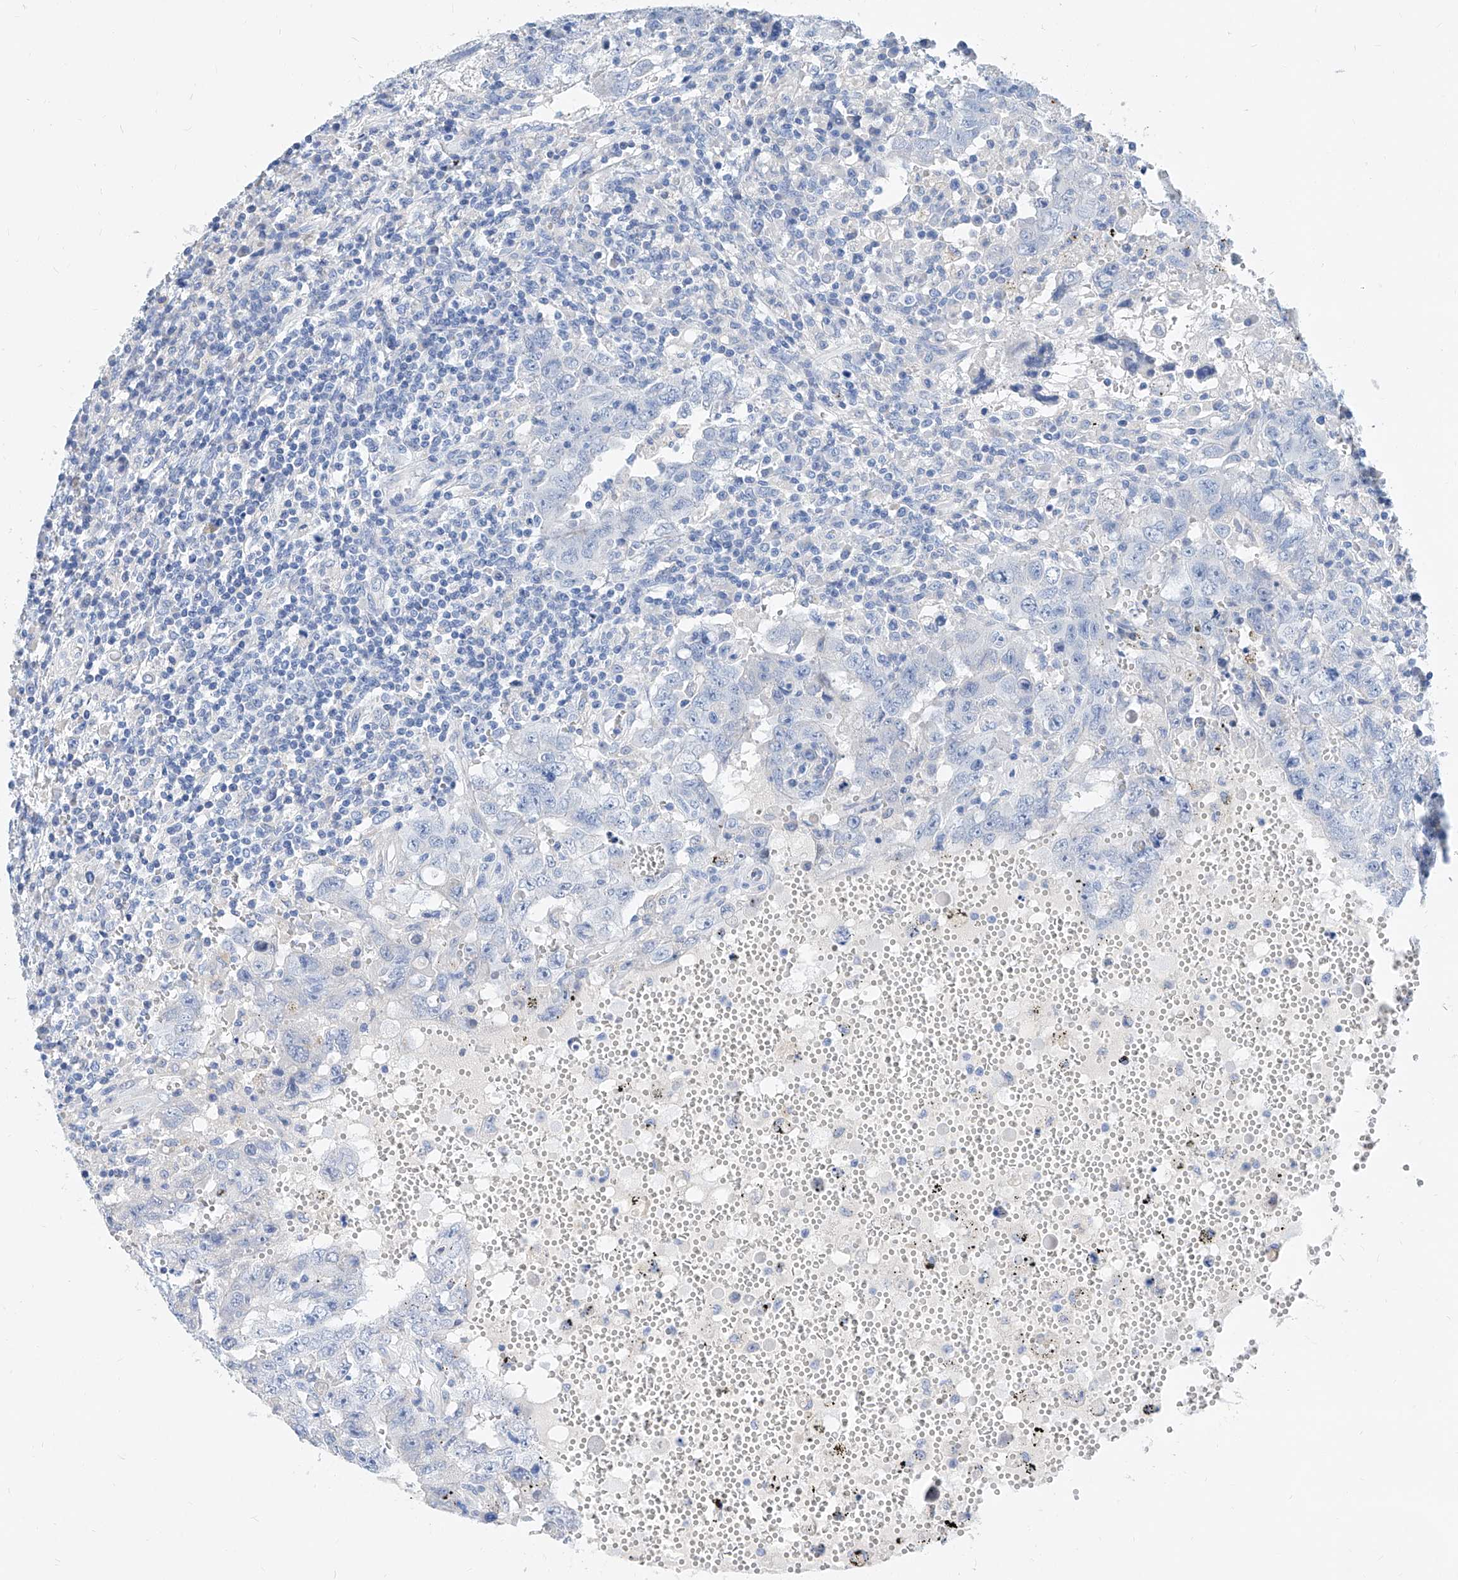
{"staining": {"intensity": "negative", "quantity": "none", "location": "none"}, "tissue": "testis cancer", "cell_type": "Tumor cells", "image_type": "cancer", "snomed": [{"axis": "morphology", "description": "Carcinoma, Embryonal, NOS"}, {"axis": "topography", "description": "Testis"}], "caption": "A photomicrograph of human testis cancer (embryonal carcinoma) is negative for staining in tumor cells.", "gene": "SLC25A29", "patient": {"sex": "male", "age": 26}}